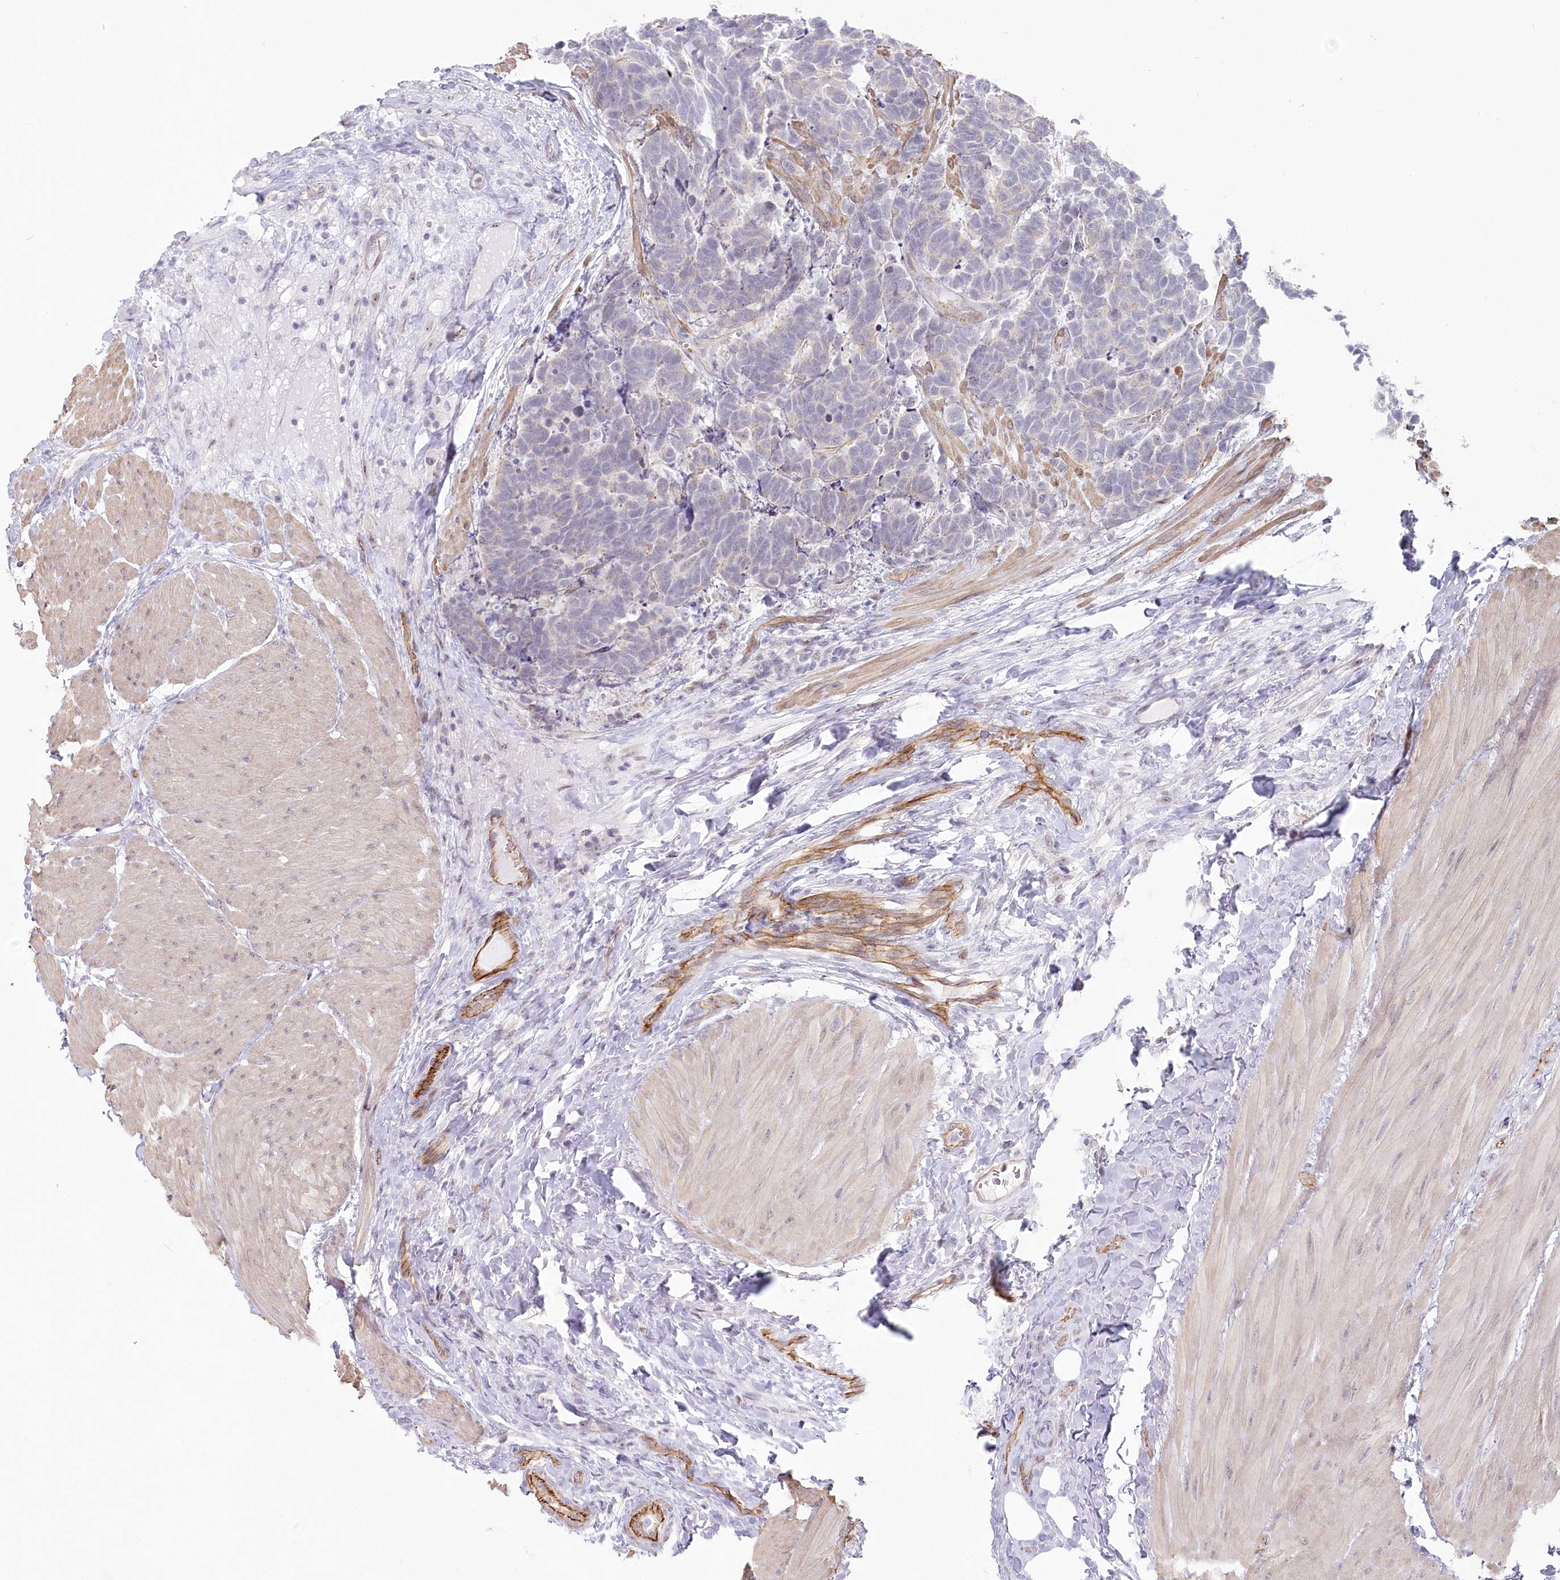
{"staining": {"intensity": "negative", "quantity": "none", "location": "none"}, "tissue": "carcinoid", "cell_type": "Tumor cells", "image_type": "cancer", "snomed": [{"axis": "morphology", "description": "Carcinoma, NOS"}, {"axis": "morphology", "description": "Carcinoid, malignant, NOS"}, {"axis": "topography", "description": "Urinary bladder"}], "caption": "Carcinoid was stained to show a protein in brown. There is no significant expression in tumor cells.", "gene": "ABHD8", "patient": {"sex": "male", "age": 57}}